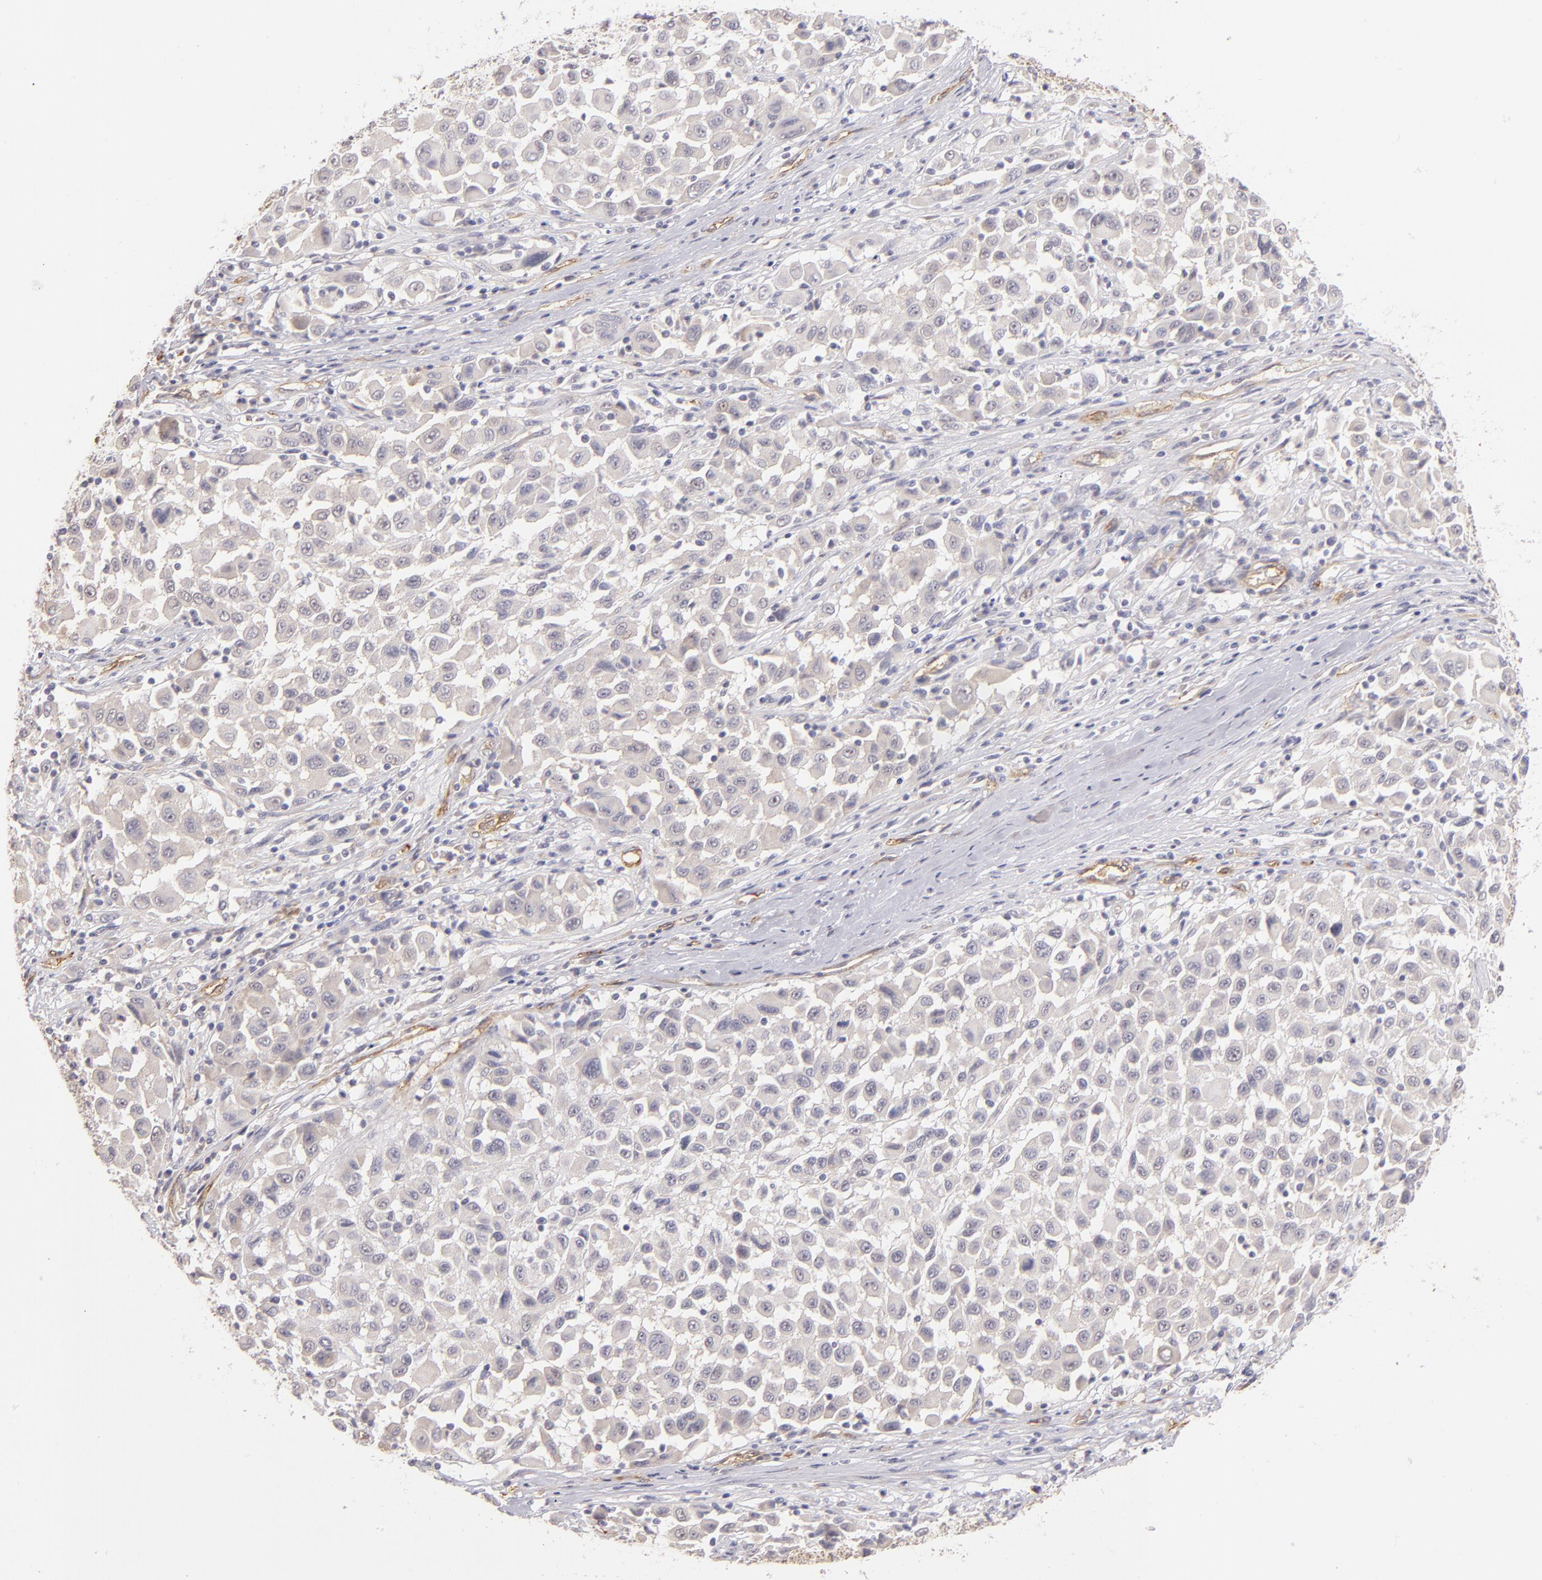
{"staining": {"intensity": "negative", "quantity": "none", "location": "none"}, "tissue": "melanoma", "cell_type": "Tumor cells", "image_type": "cancer", "snomed": [{"axis": "morphology", "description": "Malignant melanoma, Metastatic site"}, {"axis": "topography", "description": "Lymph node"}], "caption": "Melanoma was stained to show a protein in brown. There is no significant staining in tumor cells. (DAB immunohistochemistry (IHC), high magnification).", "gene": "THBD", "patient": {"sex": "male", "age": 61}}